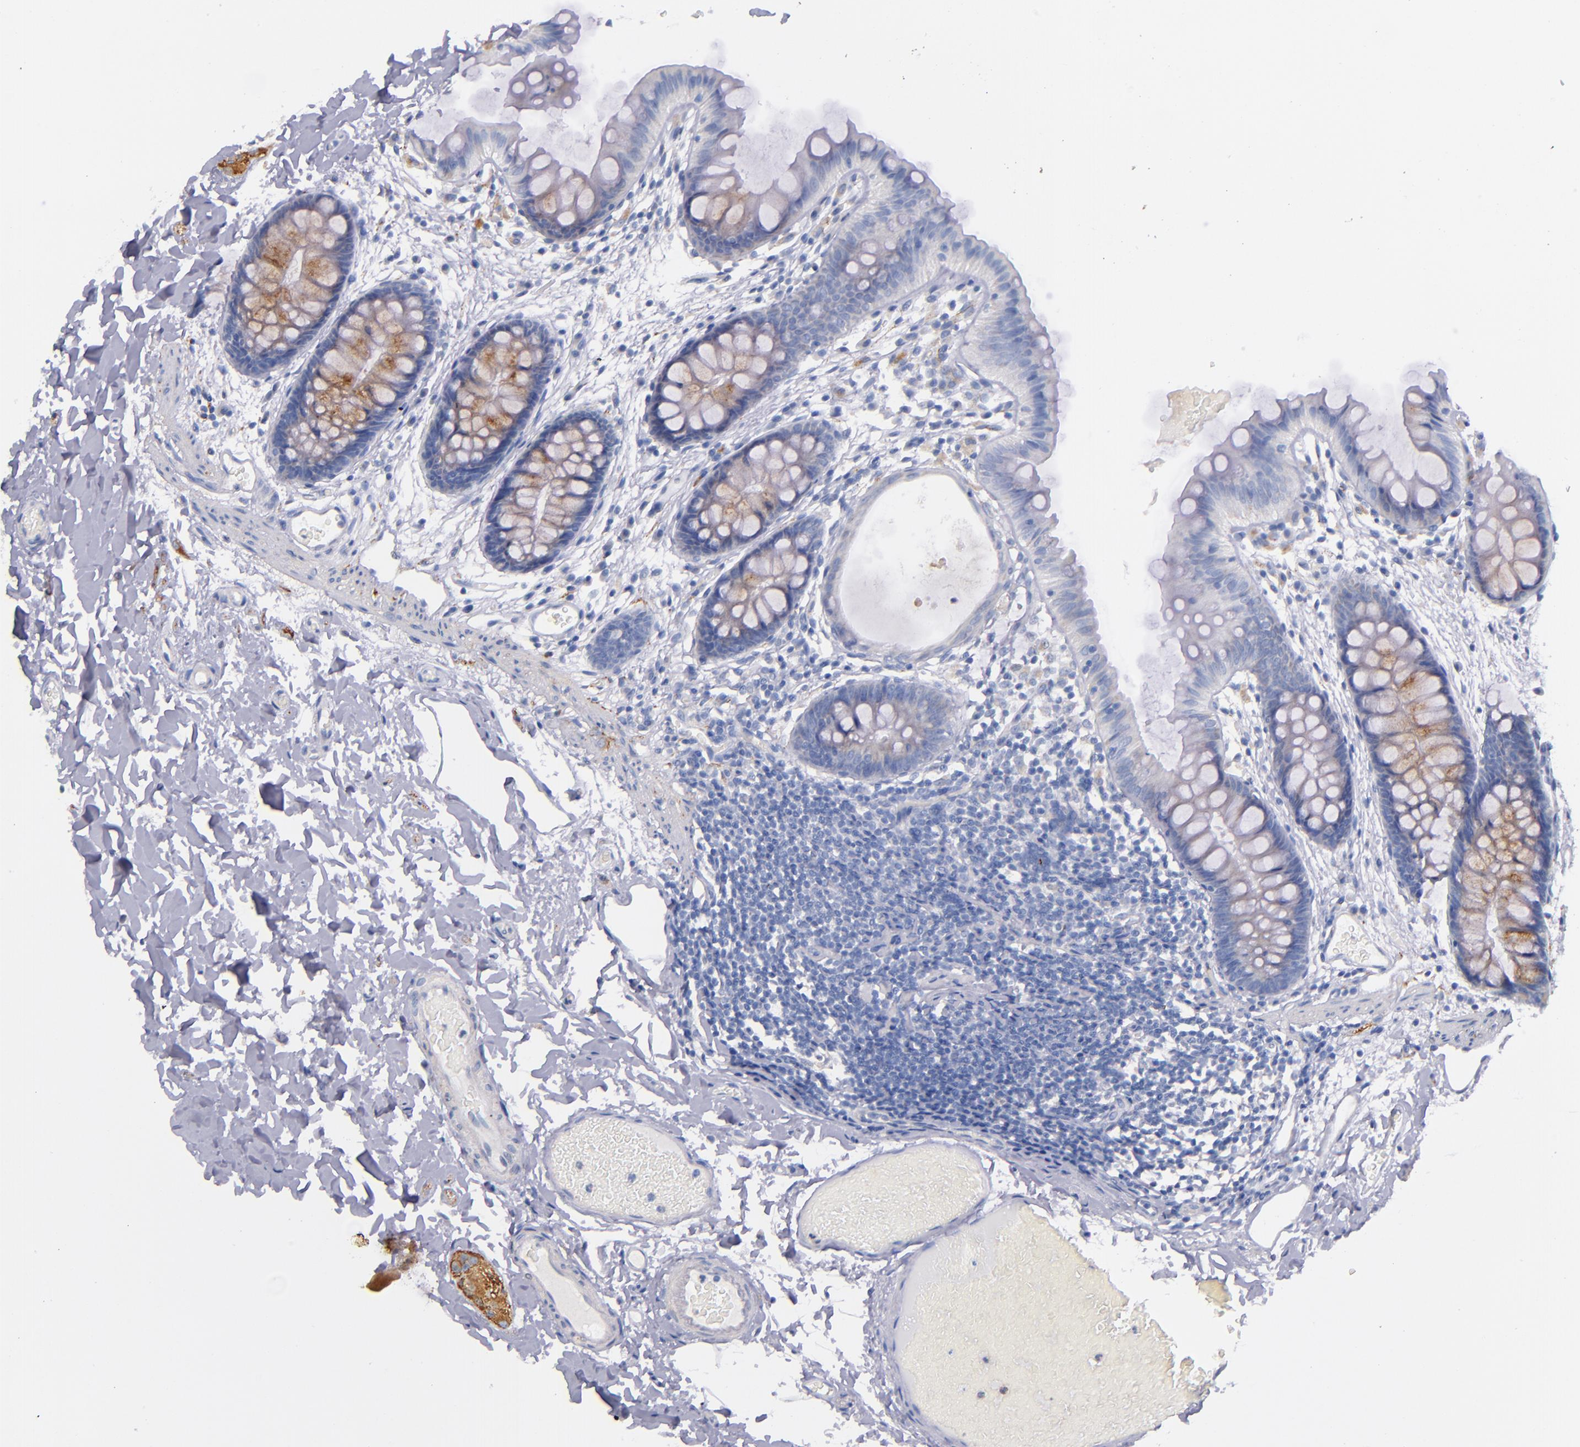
{"staining": {"intensity": "negative", "quantity": "none", "location": "none"}, "tissue": "colon", "cell_type": "Endothelial cells", "image_type": "normal", "snomed": [{"axis": "morphology", "description": "Normal tissue, NOS"}, {"axis": "topography", "description": "Smooth muscle"}, {"axis": "topography", "description": "Colon"}], "caption": "High power microscopy micrograph of an IHC photomicrograph of normal colon, revealing no significant expression in endothelial cells.", "gene": "CNTNAP2", "patient": {"sex": "male", "age": 67}}